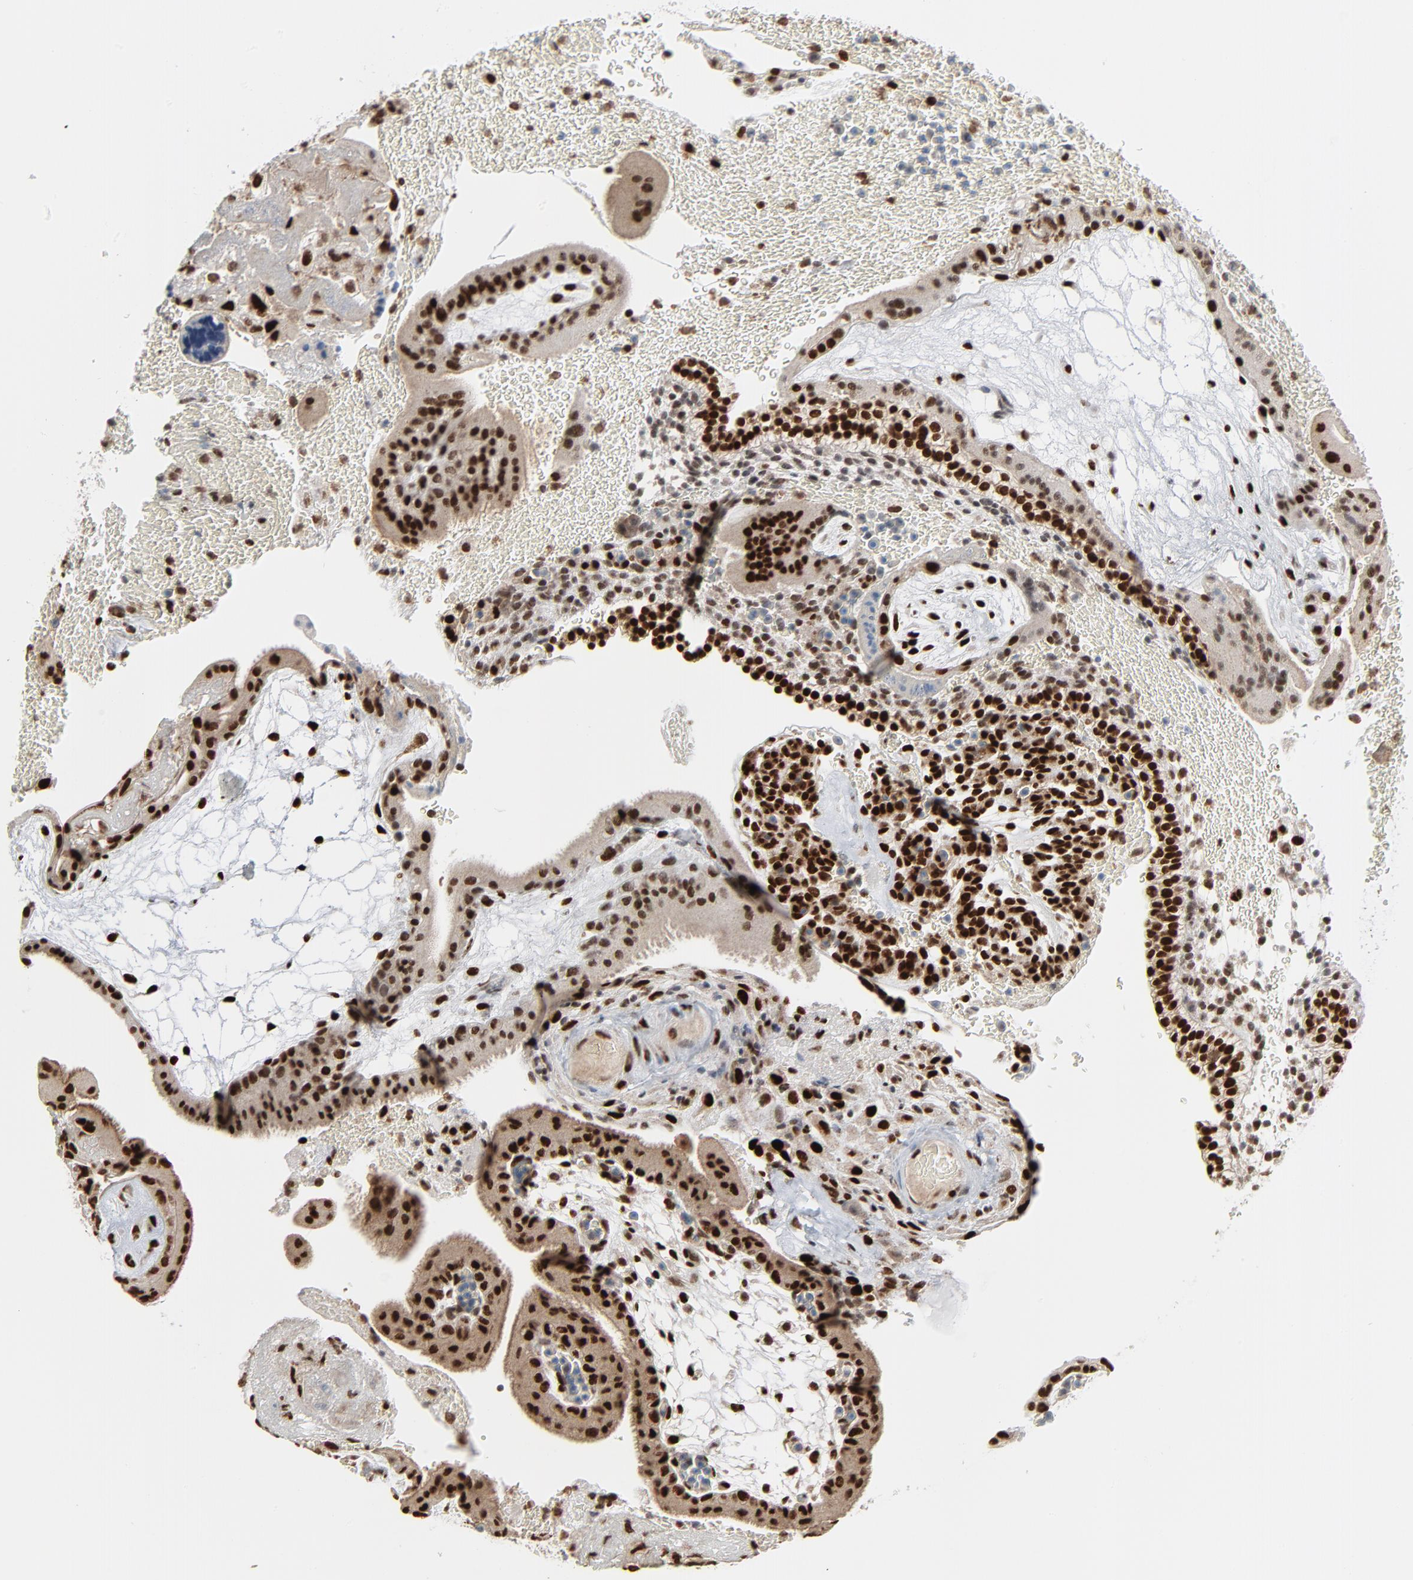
{"staining": {"intensity": "strong", "quantity": ">75%", "location": "nuclear"}, "tissue": "placenta", "cell_type": "Decidual cells", "image_type": "normal", "snomed": [{"axis": "morphology", "description": "Normal tissue, NOS"}, {"axis": "topography", "description": "Placenta"}], "caption": "Immunohistochemical staining of normal placenta exhibits strong nuclear protein staining in about >75% of decidual cells. The staining was performed using DAB (3,3'-diaminobenzidine), with brown indicating positive protein expression. Nuclei are stained blue with hematoxylin.", "gene": "CUX1", "patient": {"sex": "female", "age": 19}}